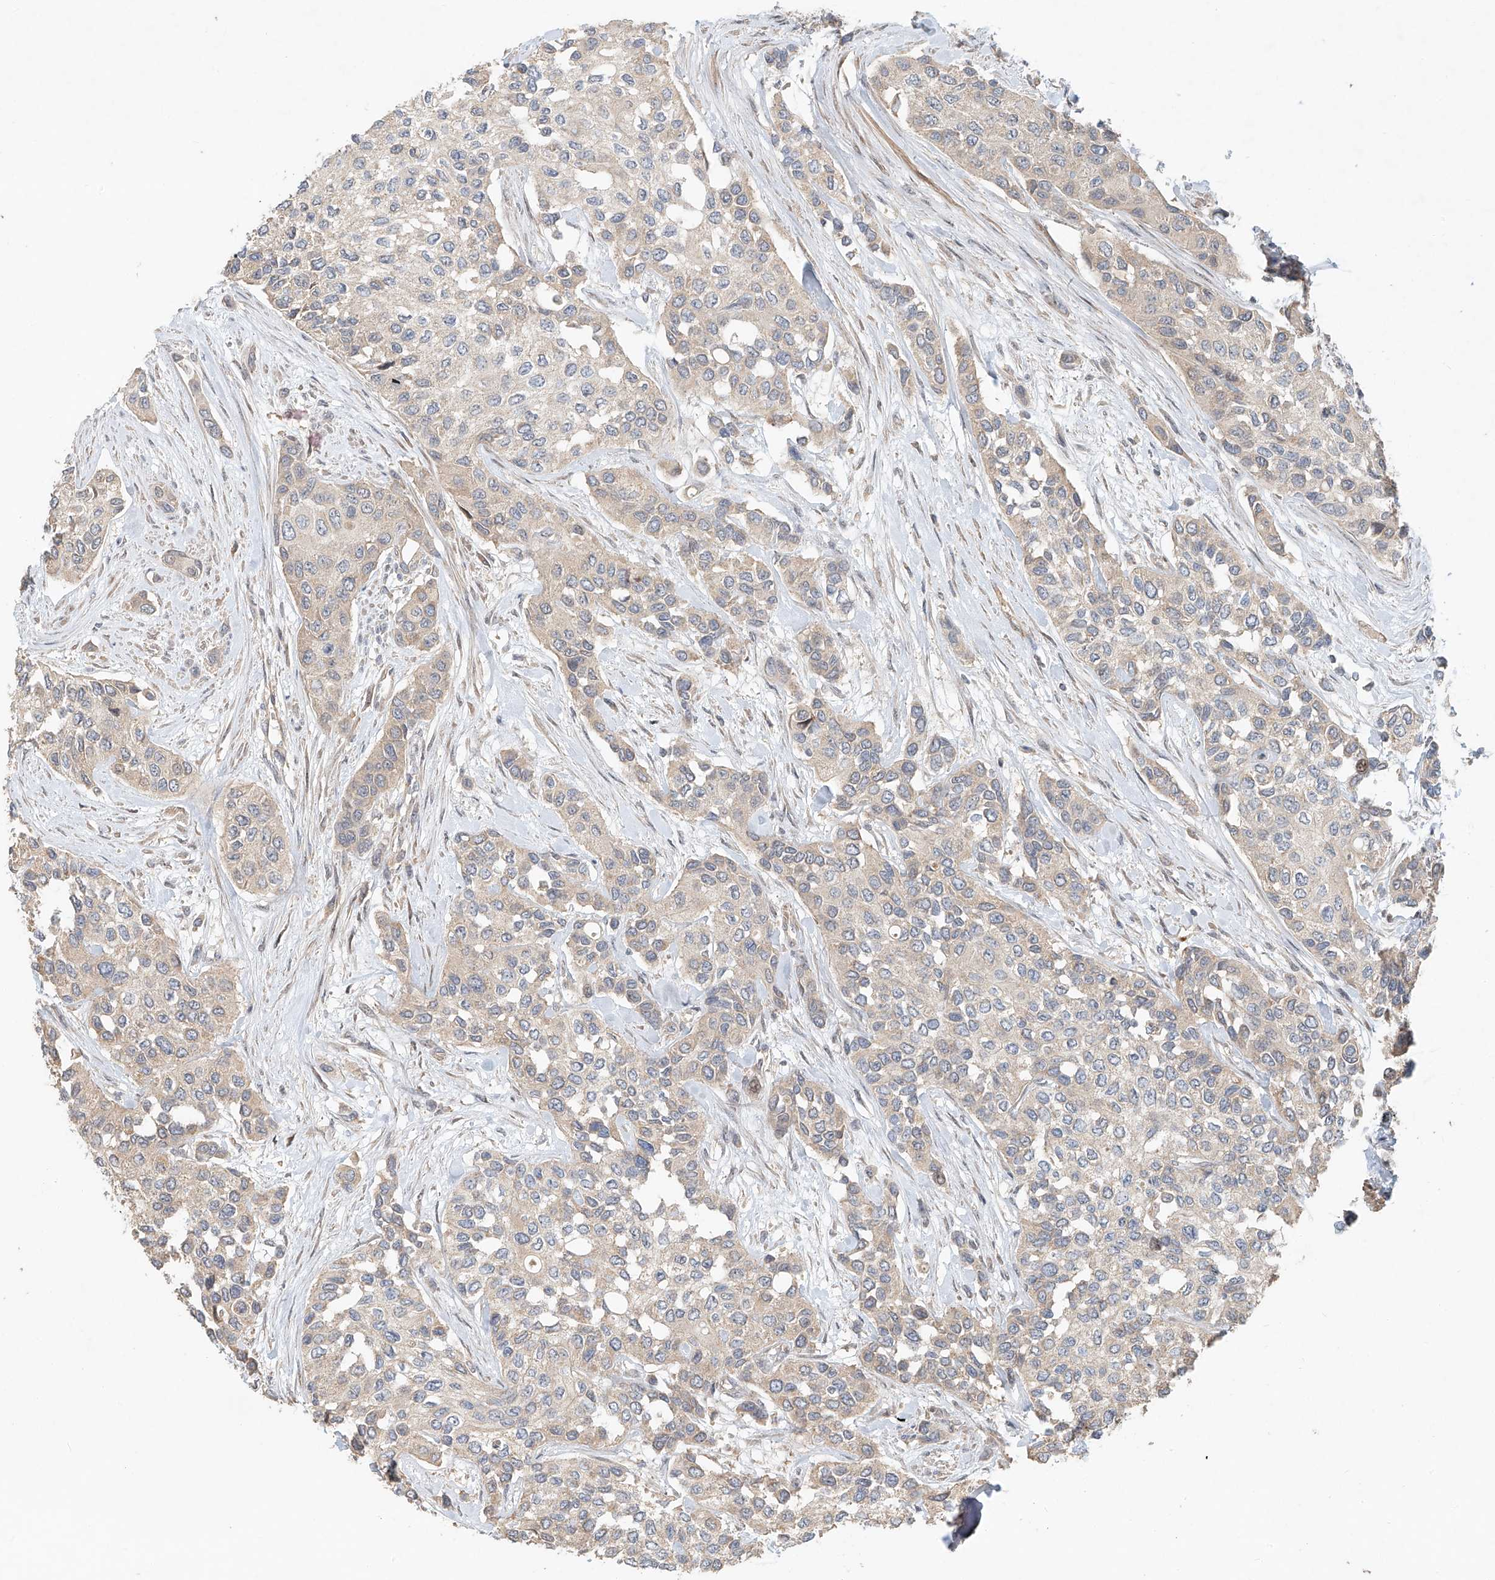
{"staining": {"intensity": "negative", "quantity": "none", "location": "none"}, "tissue": "urothelial cancer", "cell_type": "Tumor cells", "image_type": "cancer", "snomed": [{"axis": "morphology", "description": "Normal tissue, NOS"}, {"axis": "morphology", "description": "Urothelial carcinoma, High grade"}, {"axis": "topography", "description": "Vascular tissue"}, {"axis": "topography", "description": "Urinary bladder"}], "caption": "A high-resolution photomicrograph shows immunohistochemistry staining of urothelial cancer, which displays no significant staining in tumor cells. (DAB (3,3'-diaminobenzidine) IHC, high magnification).", "gene": "TMEM61", "patient": {"sex": "female", "age": 56}}